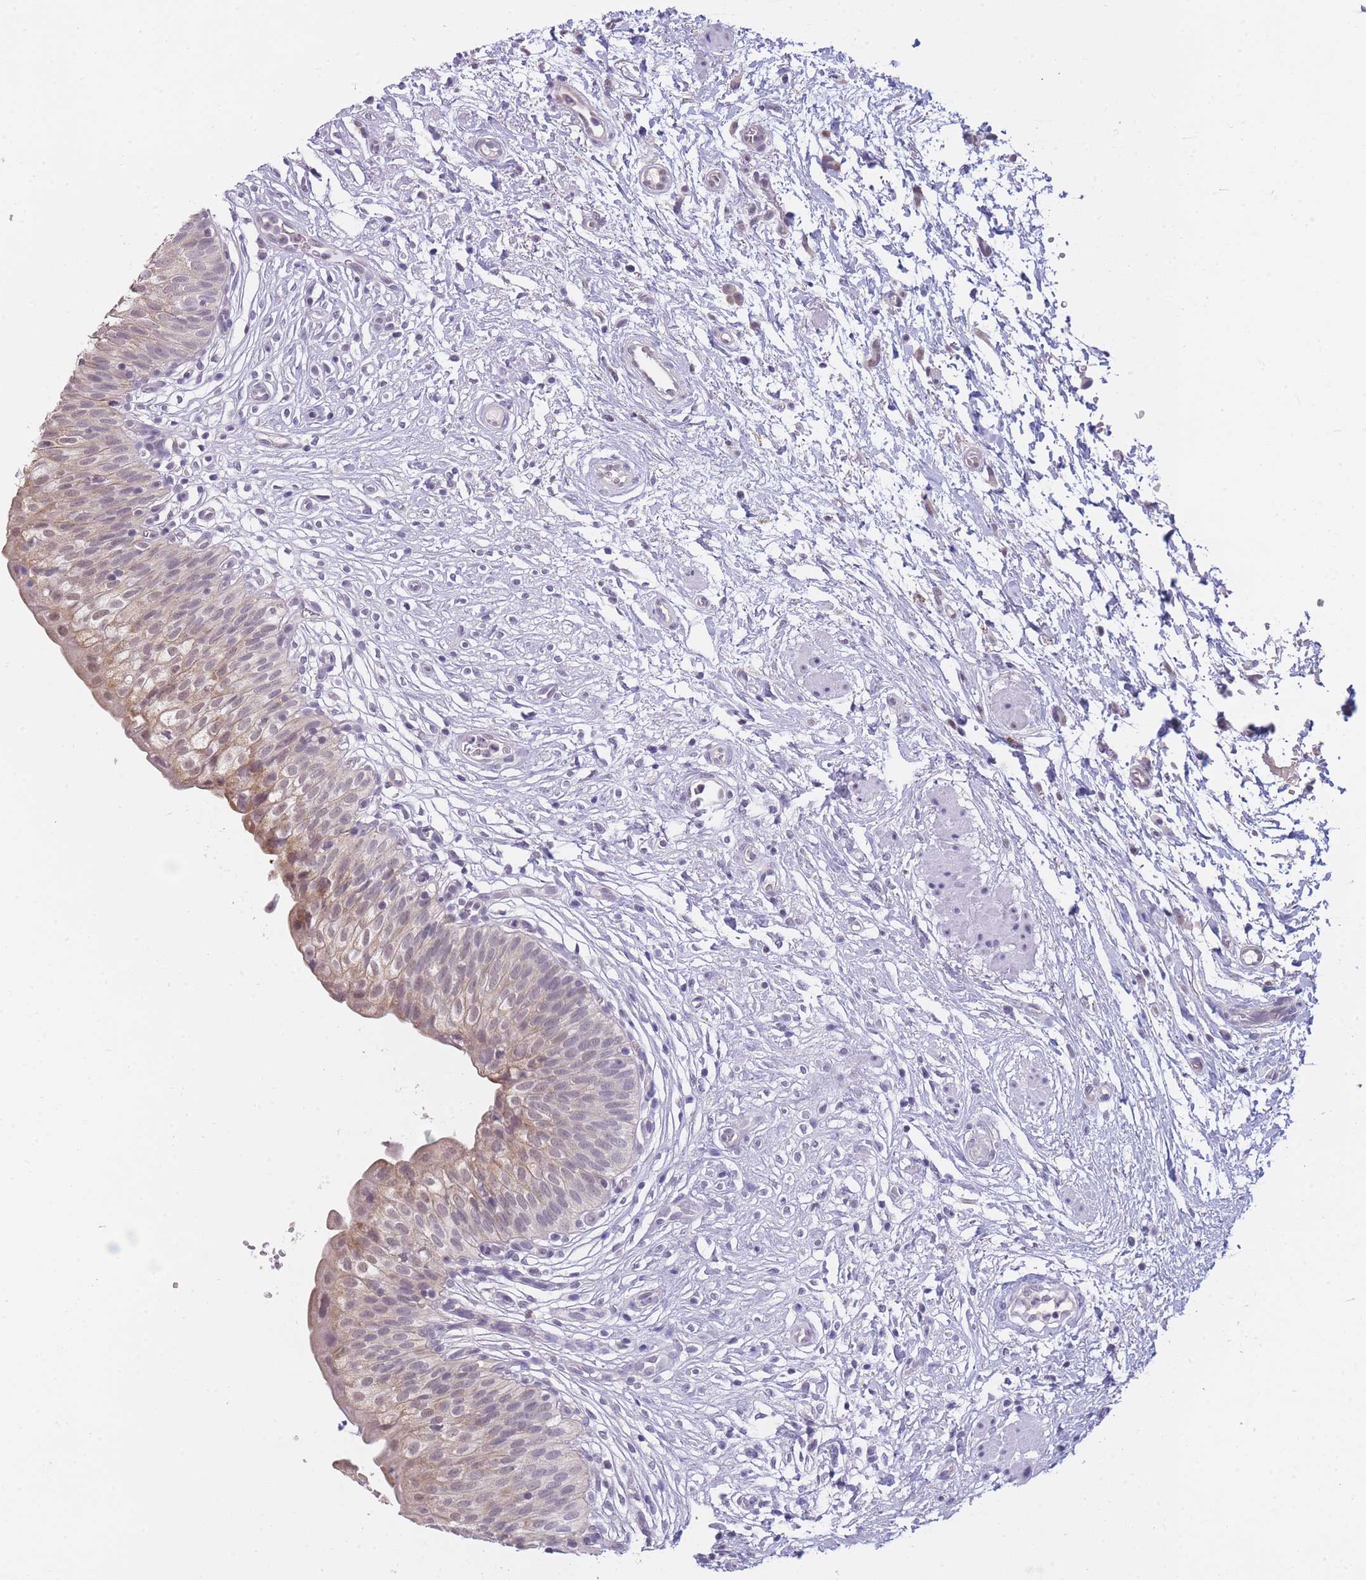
{"staining": {"intensity": "weak", "quantity": "25%-75%", "location": "cytoplasmic/membranous,nuclear"}, "tissue": "urinary bladder", "cell_type": "Urothelial cells", "image_type": "normal", "snomed": [{"axis": "morphology", "description": "Normal tissue, NOS"}, {"axis": "topography", "description": "Urinary bladder"}], "caption": "Immunohistochemistry histopathology image of normal urinary bladder: urinary bladder stained using immunohistochemistry (IHC) demonstrates low levels of weak protein expression localized specifically in the cytoplasmic/membranous,nuclear of urothelial cells, appearing as a cytoplasmic/membranous,nuclear brown color.", "gene": "GOLGA6L1", "patient": {"sex": "male", "age": 55}}